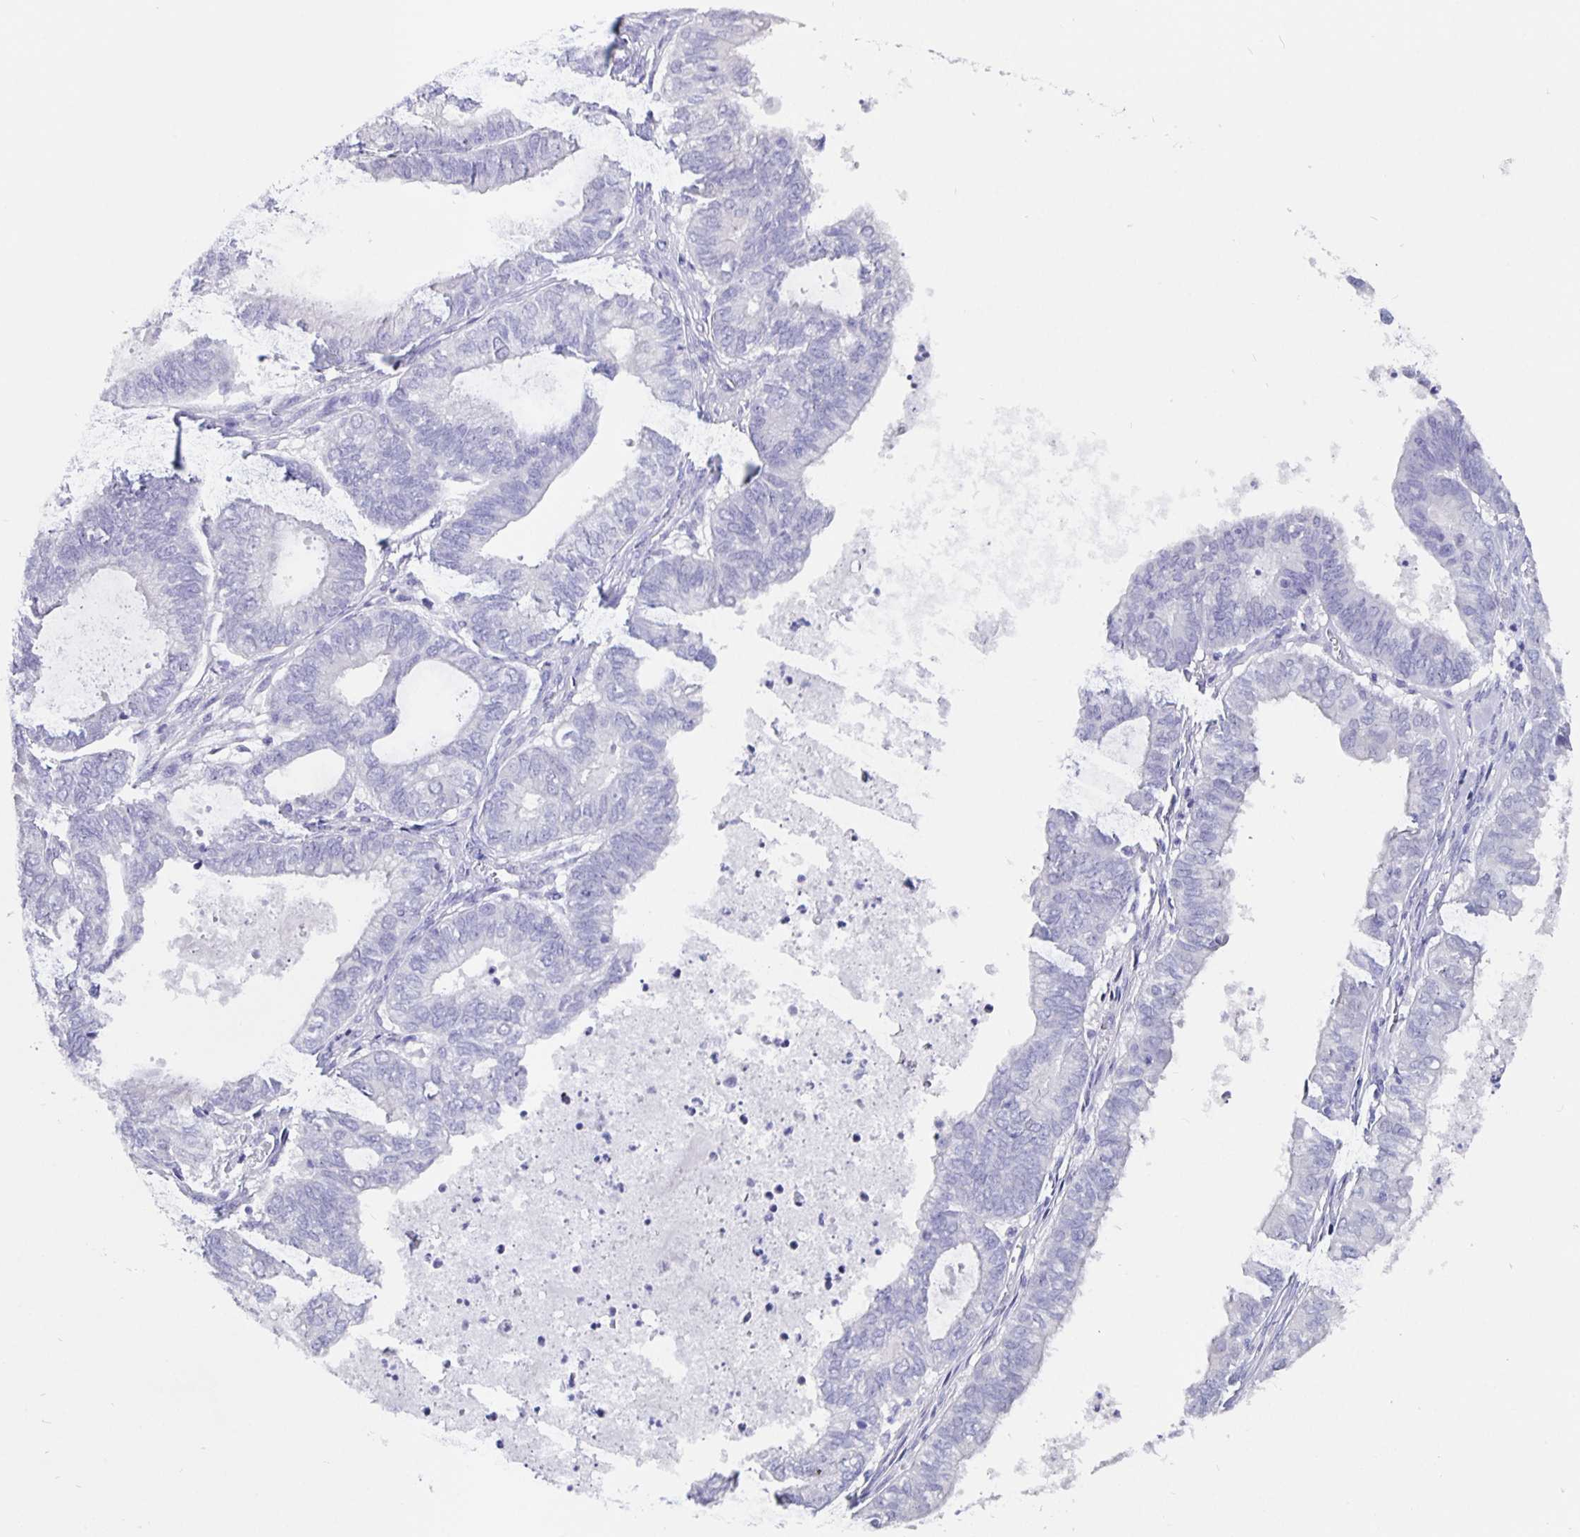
{"staining": {"intensity": "negative", "quantity": "none", "location": "none"}, "tissue": "ovarian cancer", "cell_type": "Tumor cells", "image_type": "cancer", "snomed": [{"axis": "morphology", "description": "Carcinoma, endometroid"}, {"axis": "topography", "description": "Ovary"}], "caption": "Human ovarian endometroid carcinoma stained for a protein using immunohistochemistry (IHC) shows no expression in tumor cells.", "gene": "ODF3B", "patient": {"sex": "female", "age": 64}}